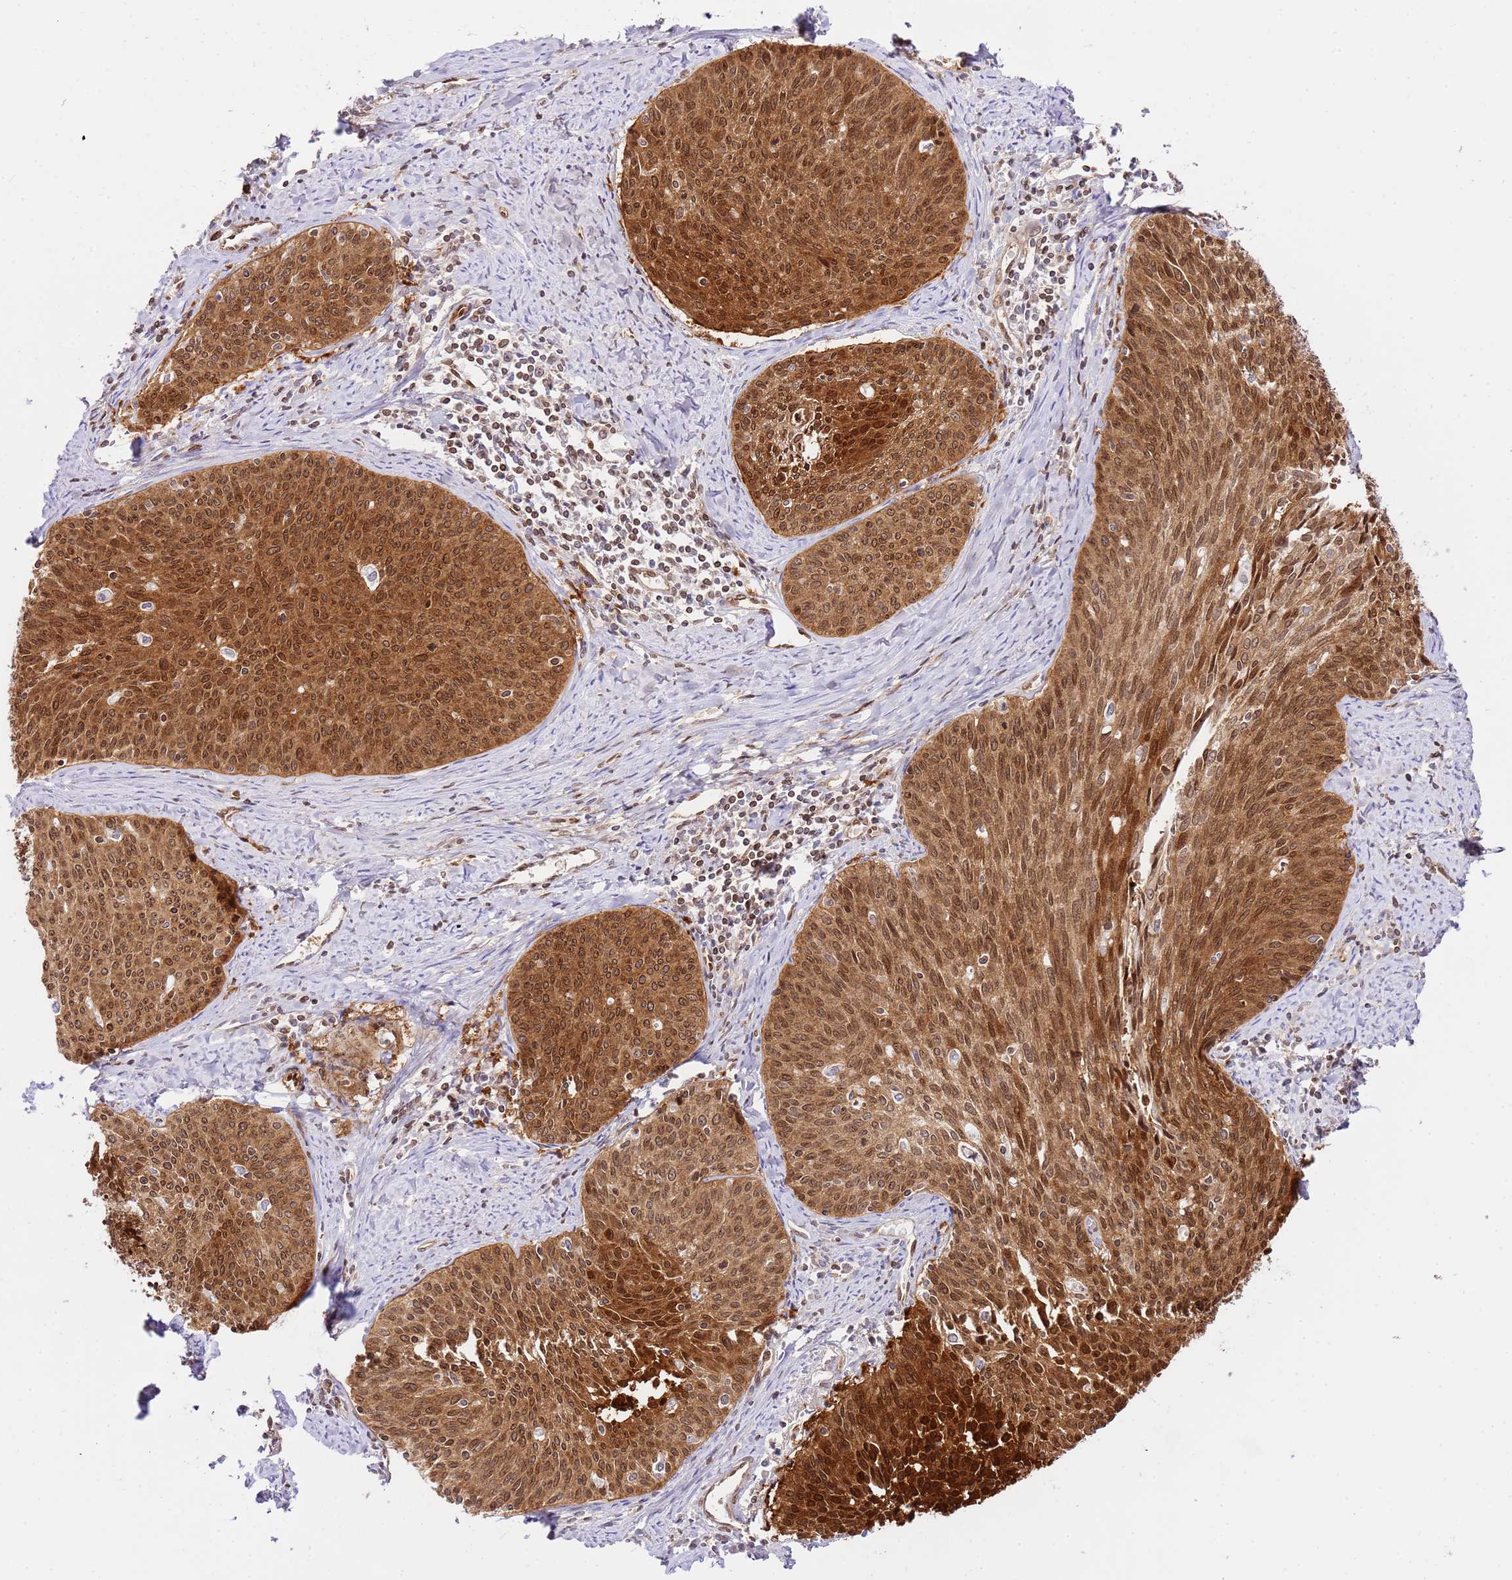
{"staining": {"intensity": "strong", "quantity": ">75%", "location": "cytoplasmic/membranous,nuclear"}, "tissue": "cervical cancer", "cell_type": "Tumor cells", "image_type": "cancer", "snomed": [{"axis": "morphology", "description": "Squamous cell carcinoma, NOS"}, {"axis": "topography", "description": "Cervix"}], "caption": "A high-resolution micrograph shows IHC staining of cervical squamous cell carcinoma, which shows strong cytoplasmic/membranous and nuclear staining in about >75% of tumor cells.", "gene": "TRIM37", "patient": {"sex": "female", "age": 55}}